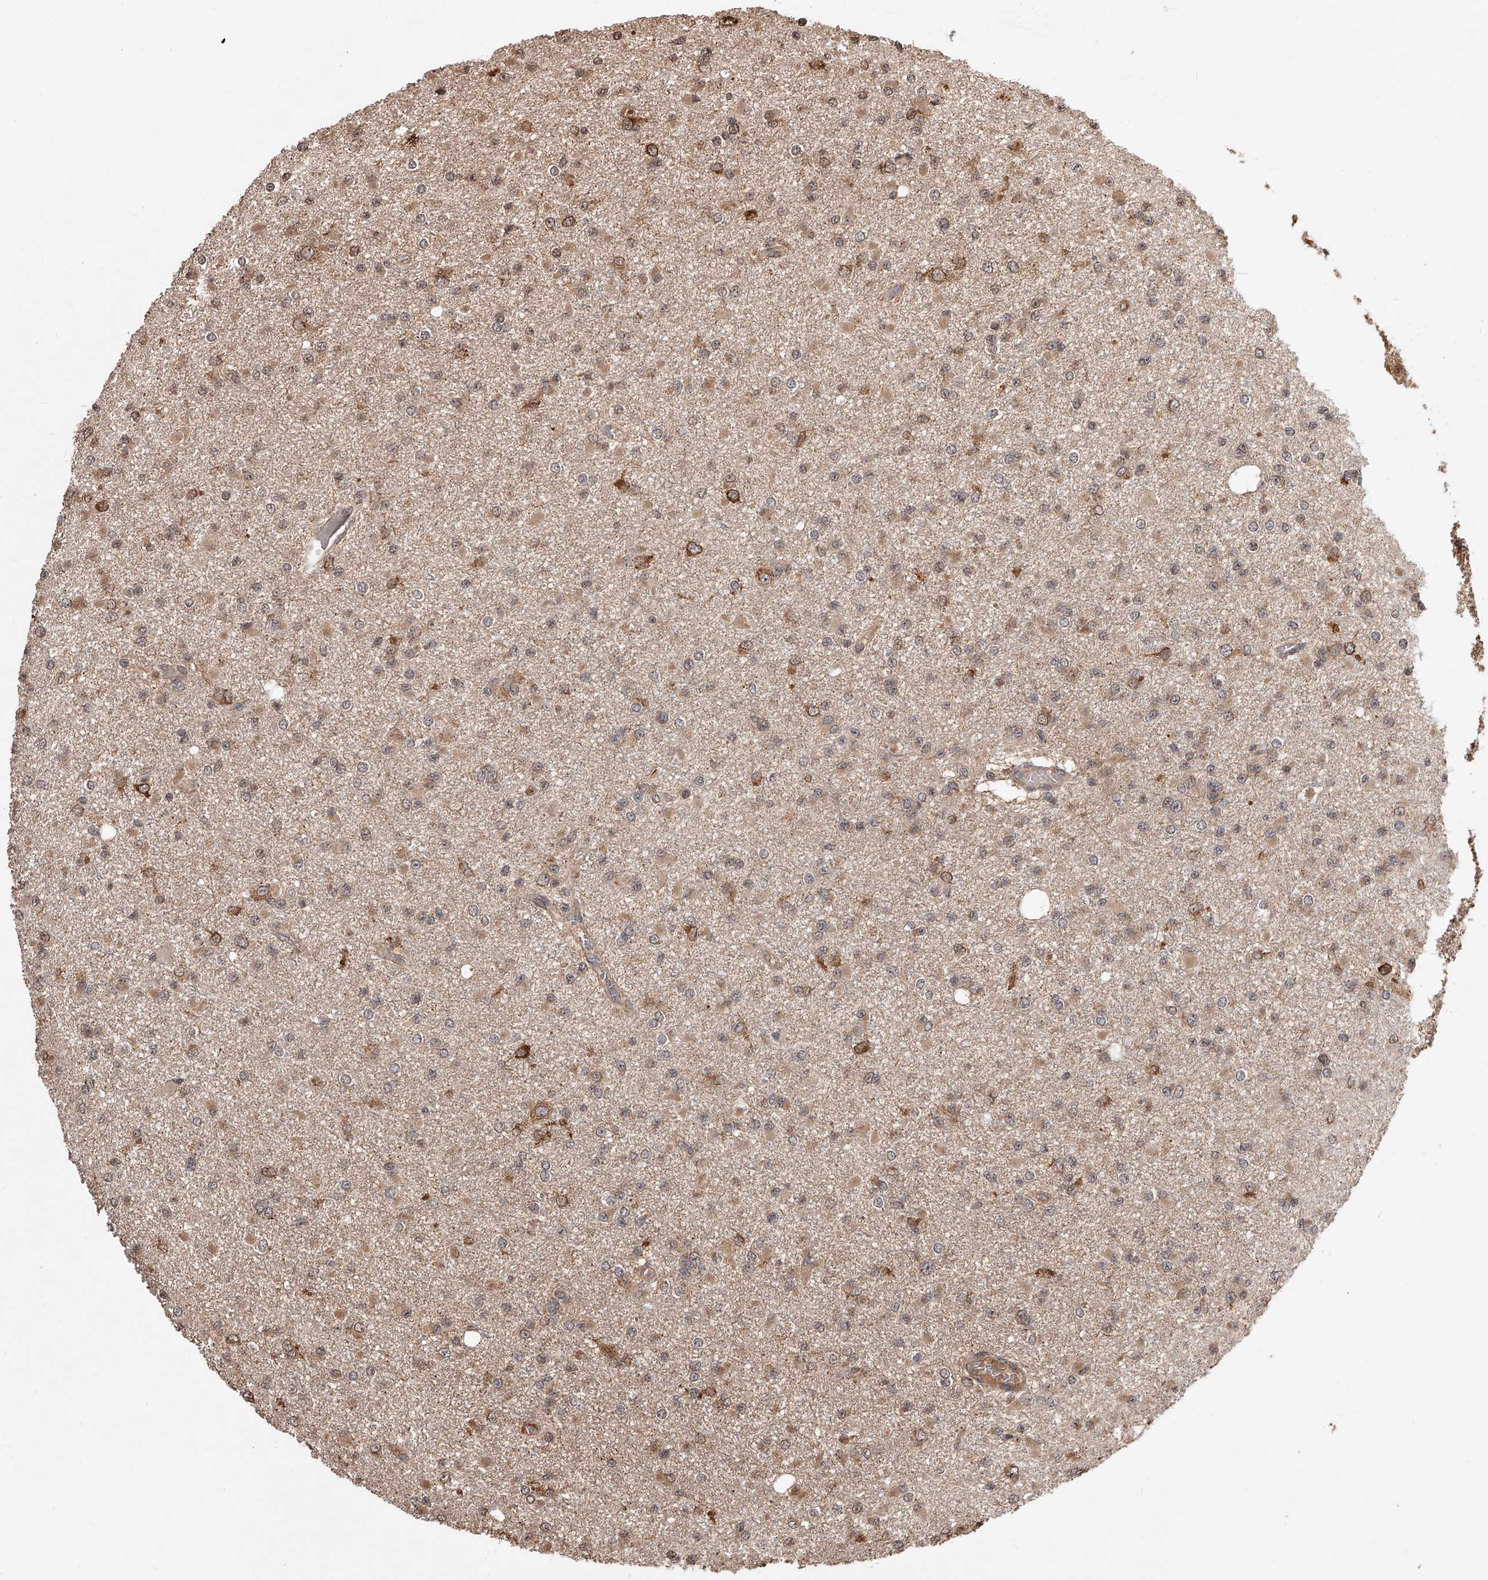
{"staining": {"intensity": "moderate", "quantity": "25%-75%", "location": "cytoplasmic/membranous"}, "tissue": "glioma", "cell_type": "Tumor cells", "image_type": "cancer", "snomed": [{"axis": "morphology", "description": "Glioma, malignant, Low grade"}, {"axis": "topography", "description": "Brain"}], "caption": "Moderate cytoplasmic/membranous positivity is seen in about 25%-75% of tumor cells in malignant glioma (low-grade).", "gene": "GMDS", "patient": {"sex": "female", "age": 22}}